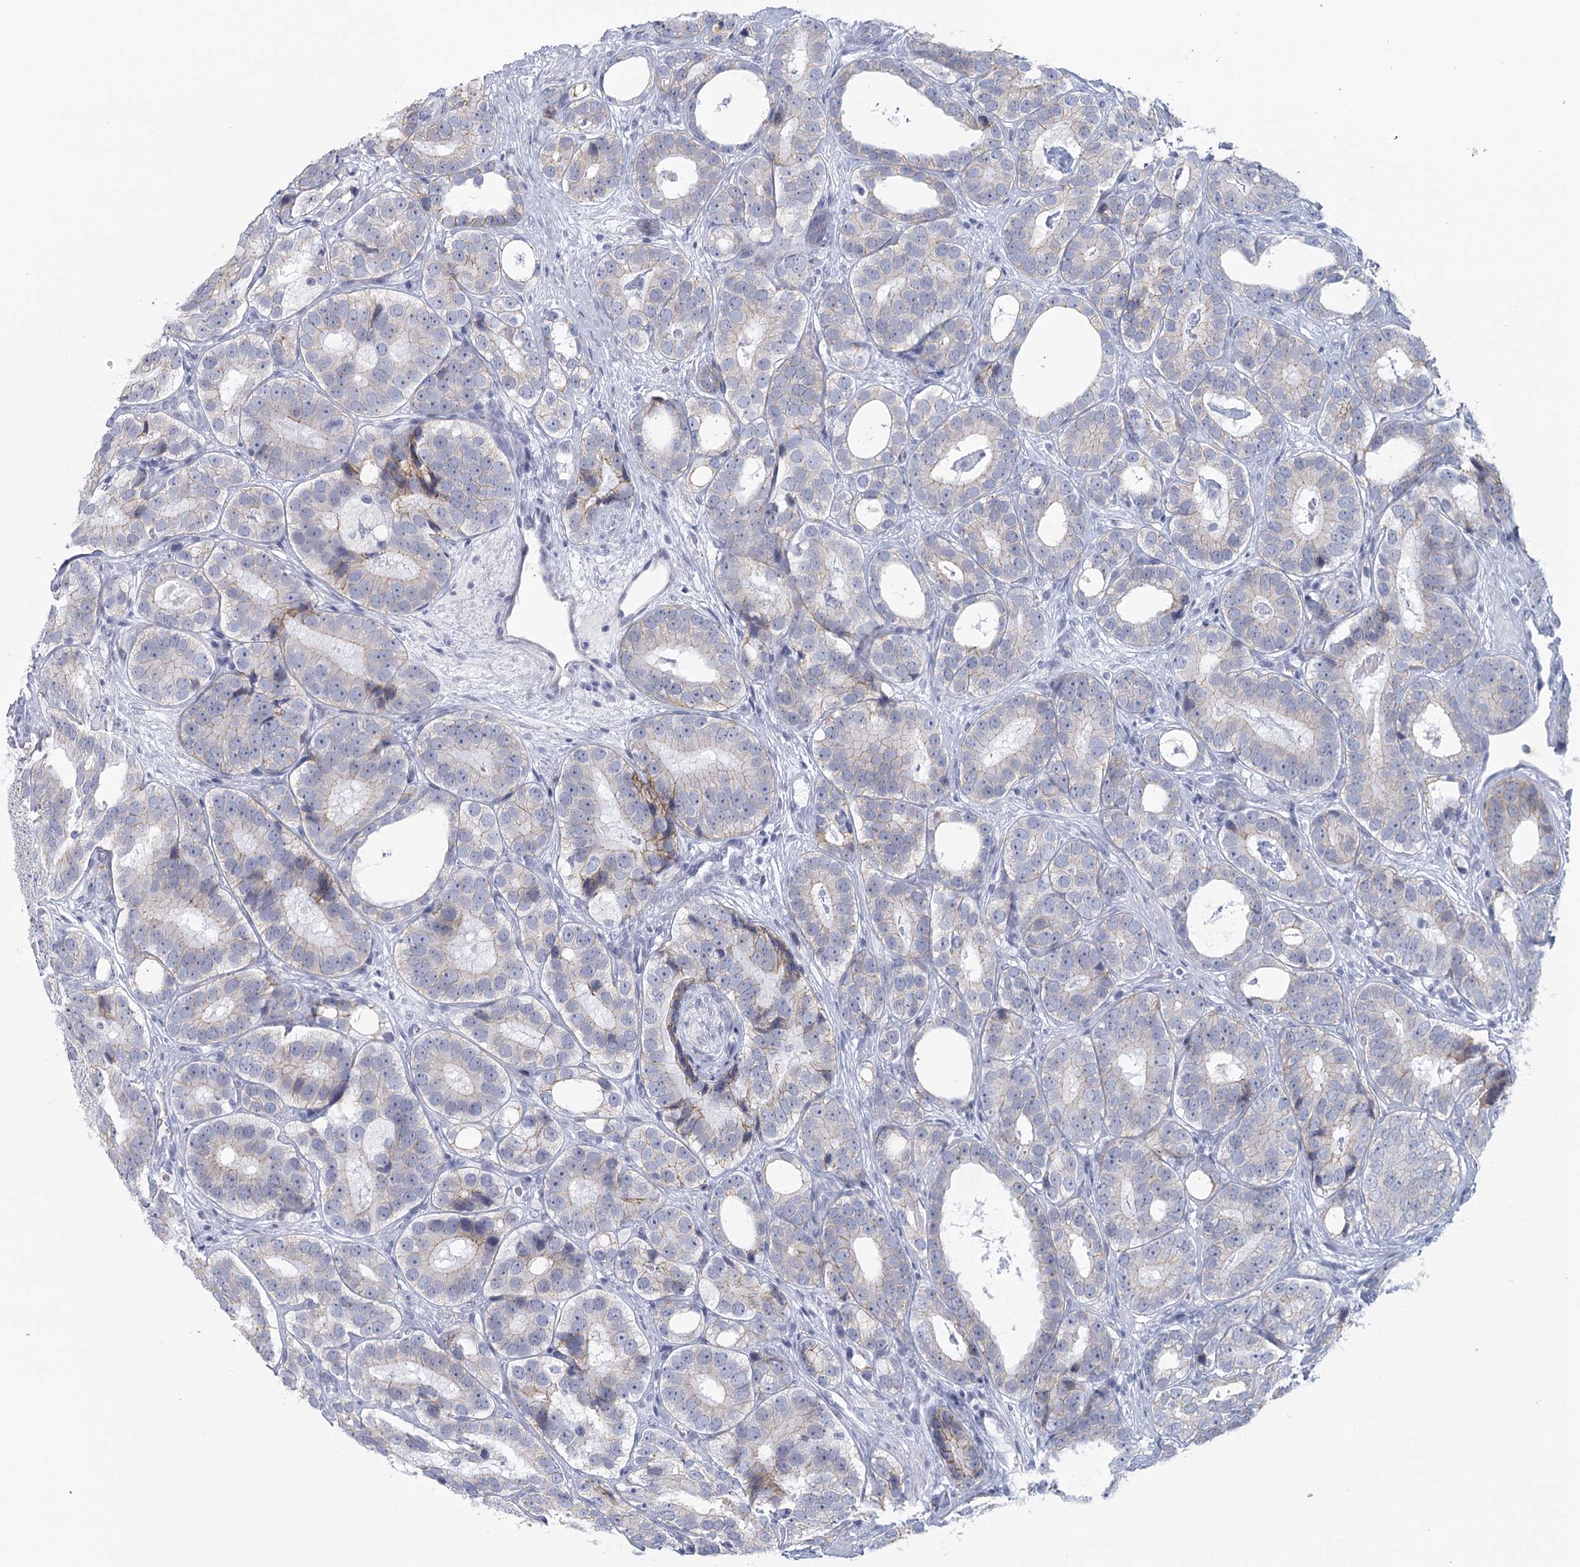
{"staining": {"intensity": "weak", "quantity": "<25%", "location": "cytoplasmic/membranous"}, "tissue": "prostate cancer", "cell_type": "Tumor cells", "image_type": "cancer", "snomed": [{"axis": "morphology", "description": "Adenocarcinoma, High grade"}, {"axis": "topography", "description": "Prostate"}], "caption": "Human prostate cancer (adenocarcinoma (high-grade)) stained for a protein using immunohistochemistry (IHC) shows no staining in tumor cells.", "gene": "WNT8B", "patient": {"sex": "male", "age": 56}}